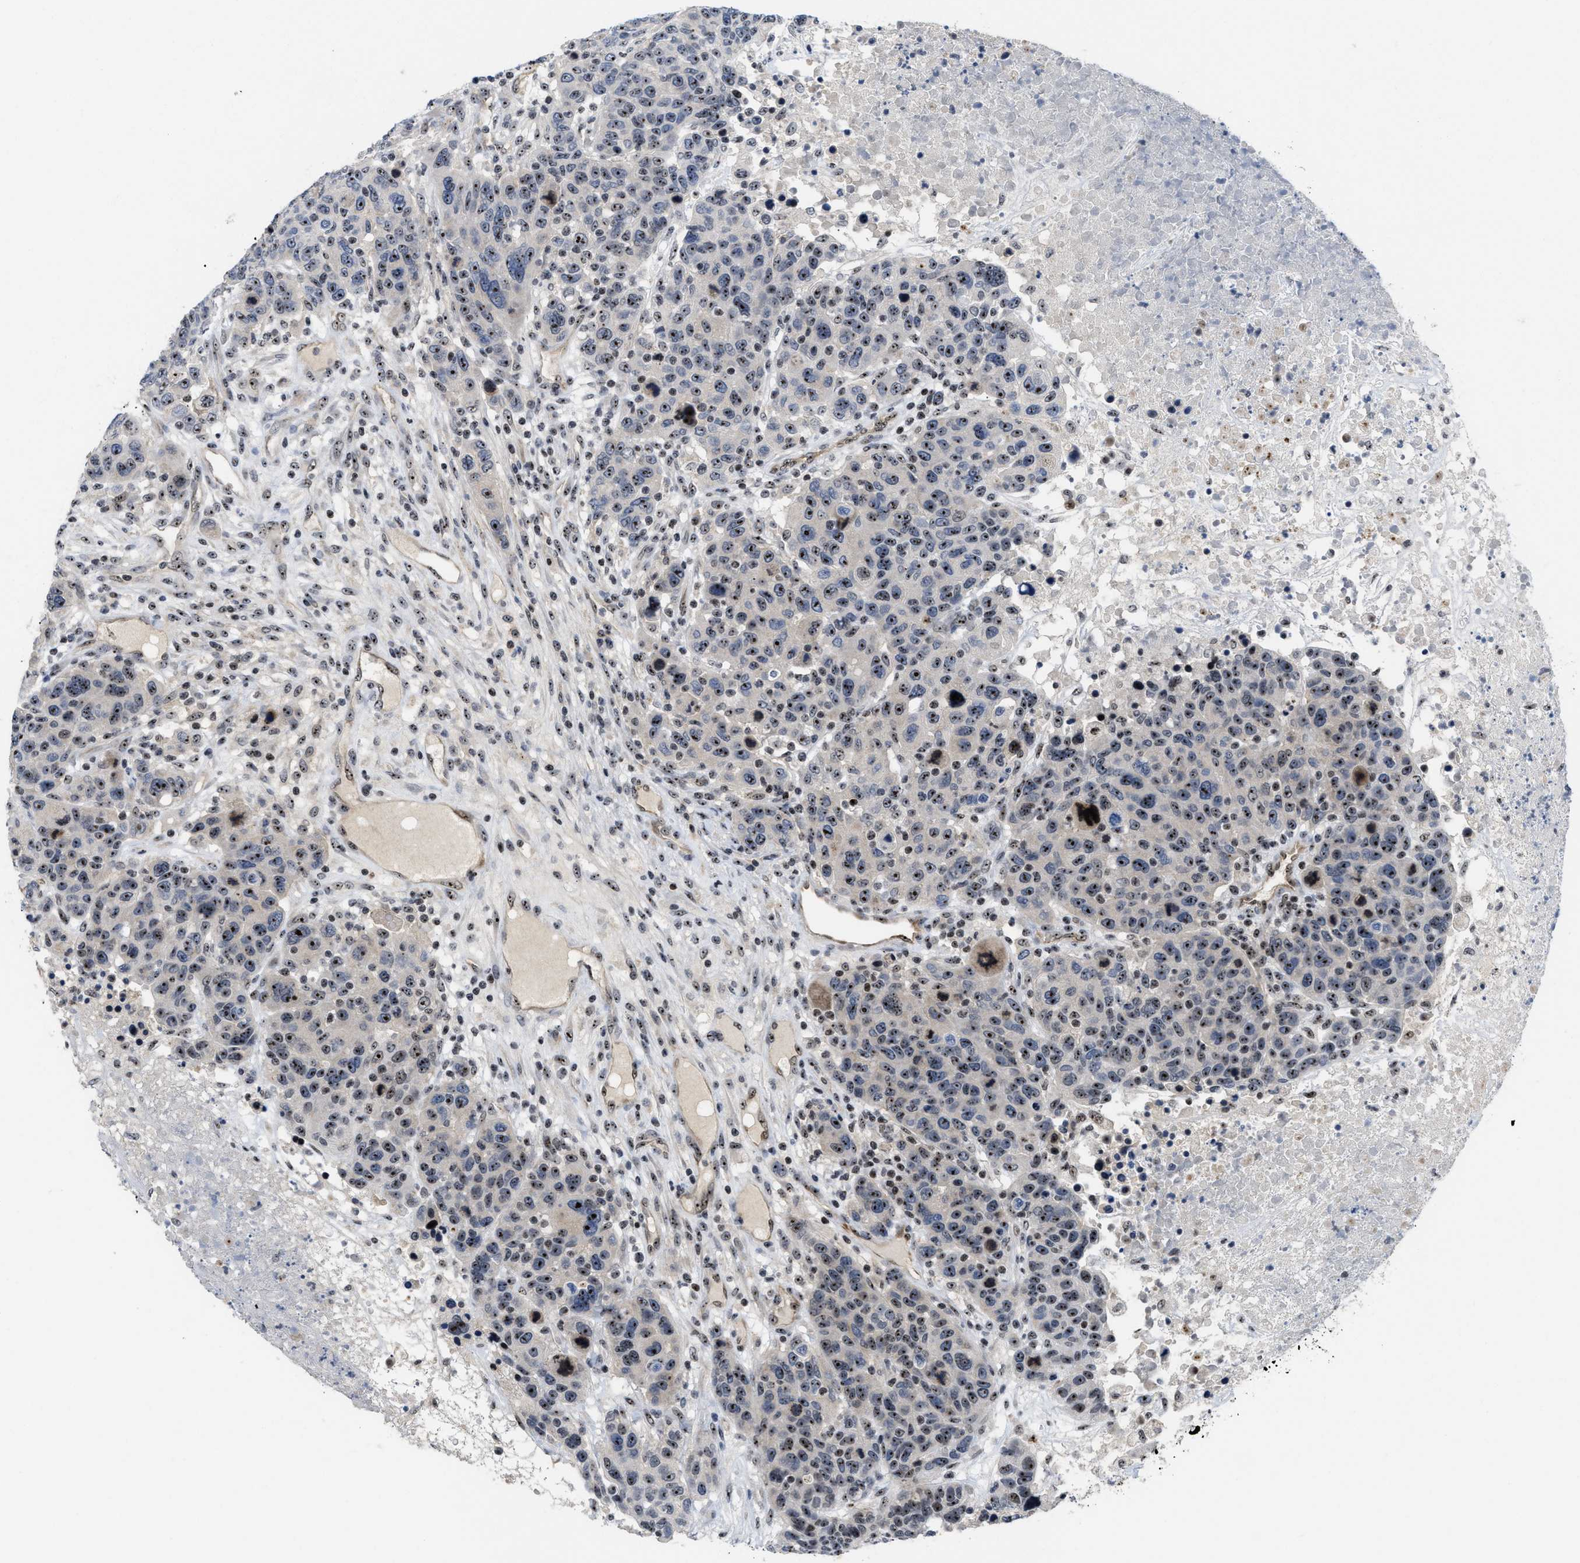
{"staining": {"intensity": "moderate", "quantity": ">75%", "location": "nuclear"}, "tissue": "breast cancer", "cell_type": "Tumor cells", "image_type": "cancer", "snomed": [{"axis": "morphology", "description": "Duct carcinoma"}, {"axis": "topography", "description": "Breast"}], "caption": "Breast invasive ductal carcinoma was stained to show a protein in brown. There is medium levels of moderate nuclear positivity in about >75% of tumor cells.", "gene": "NOP58", "patient": {"sex": "female", "age": 37}}